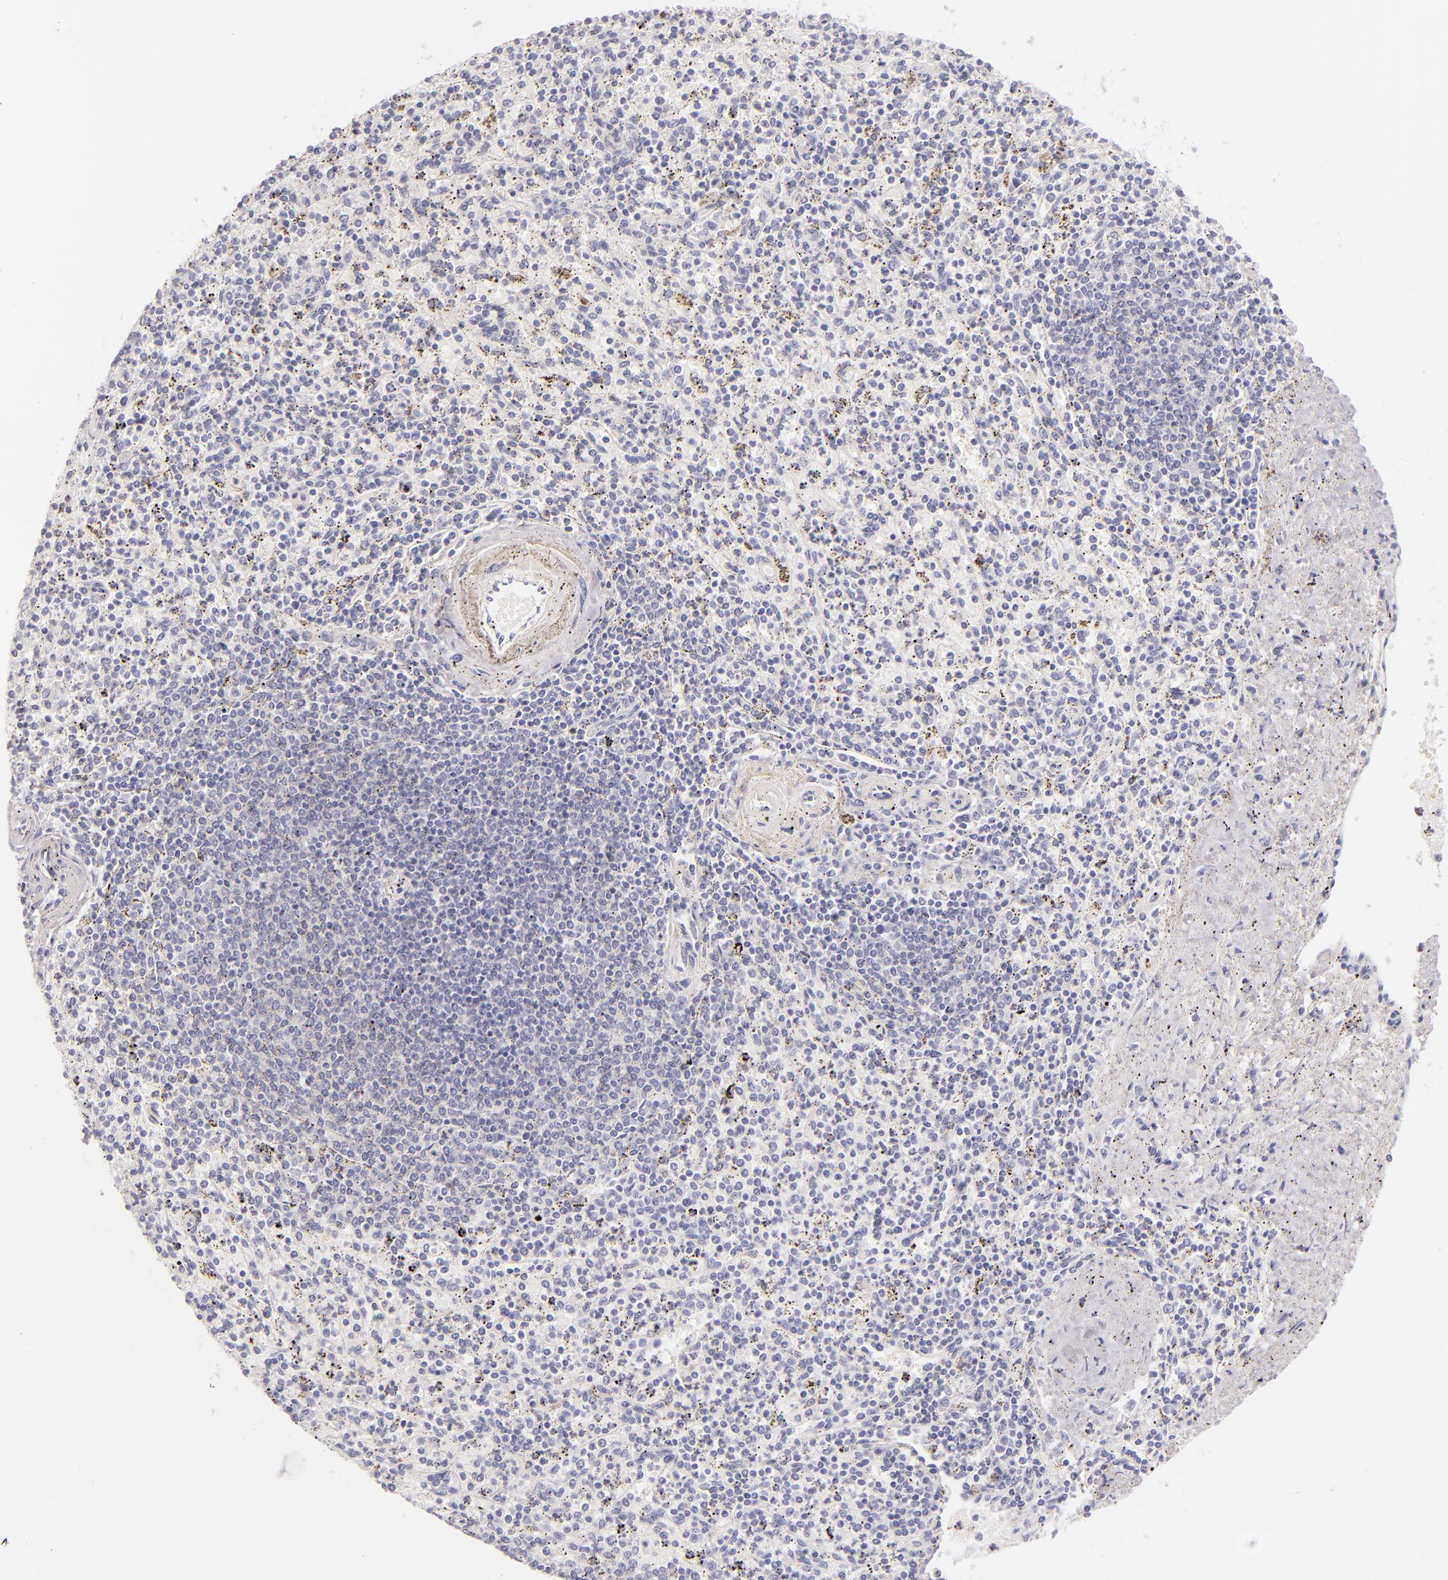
{"staining": {"intensity": "negative", "quantity": "none", "location": "none"}, "tissue": "spleen", "cell_type": "Cells in red pulp", "image_type": "normal", "snomed": [{"axis": "morphology", "description": "Normal tissue, NOS"}, {"axis": "topography", "description": "Spleen"}], "caption": "Protein analysis of normal spleen exhibits no significant positivity in cells in red pulp.", "gene": "FABP1", "patient": {"sex": "male", "age": 72}}